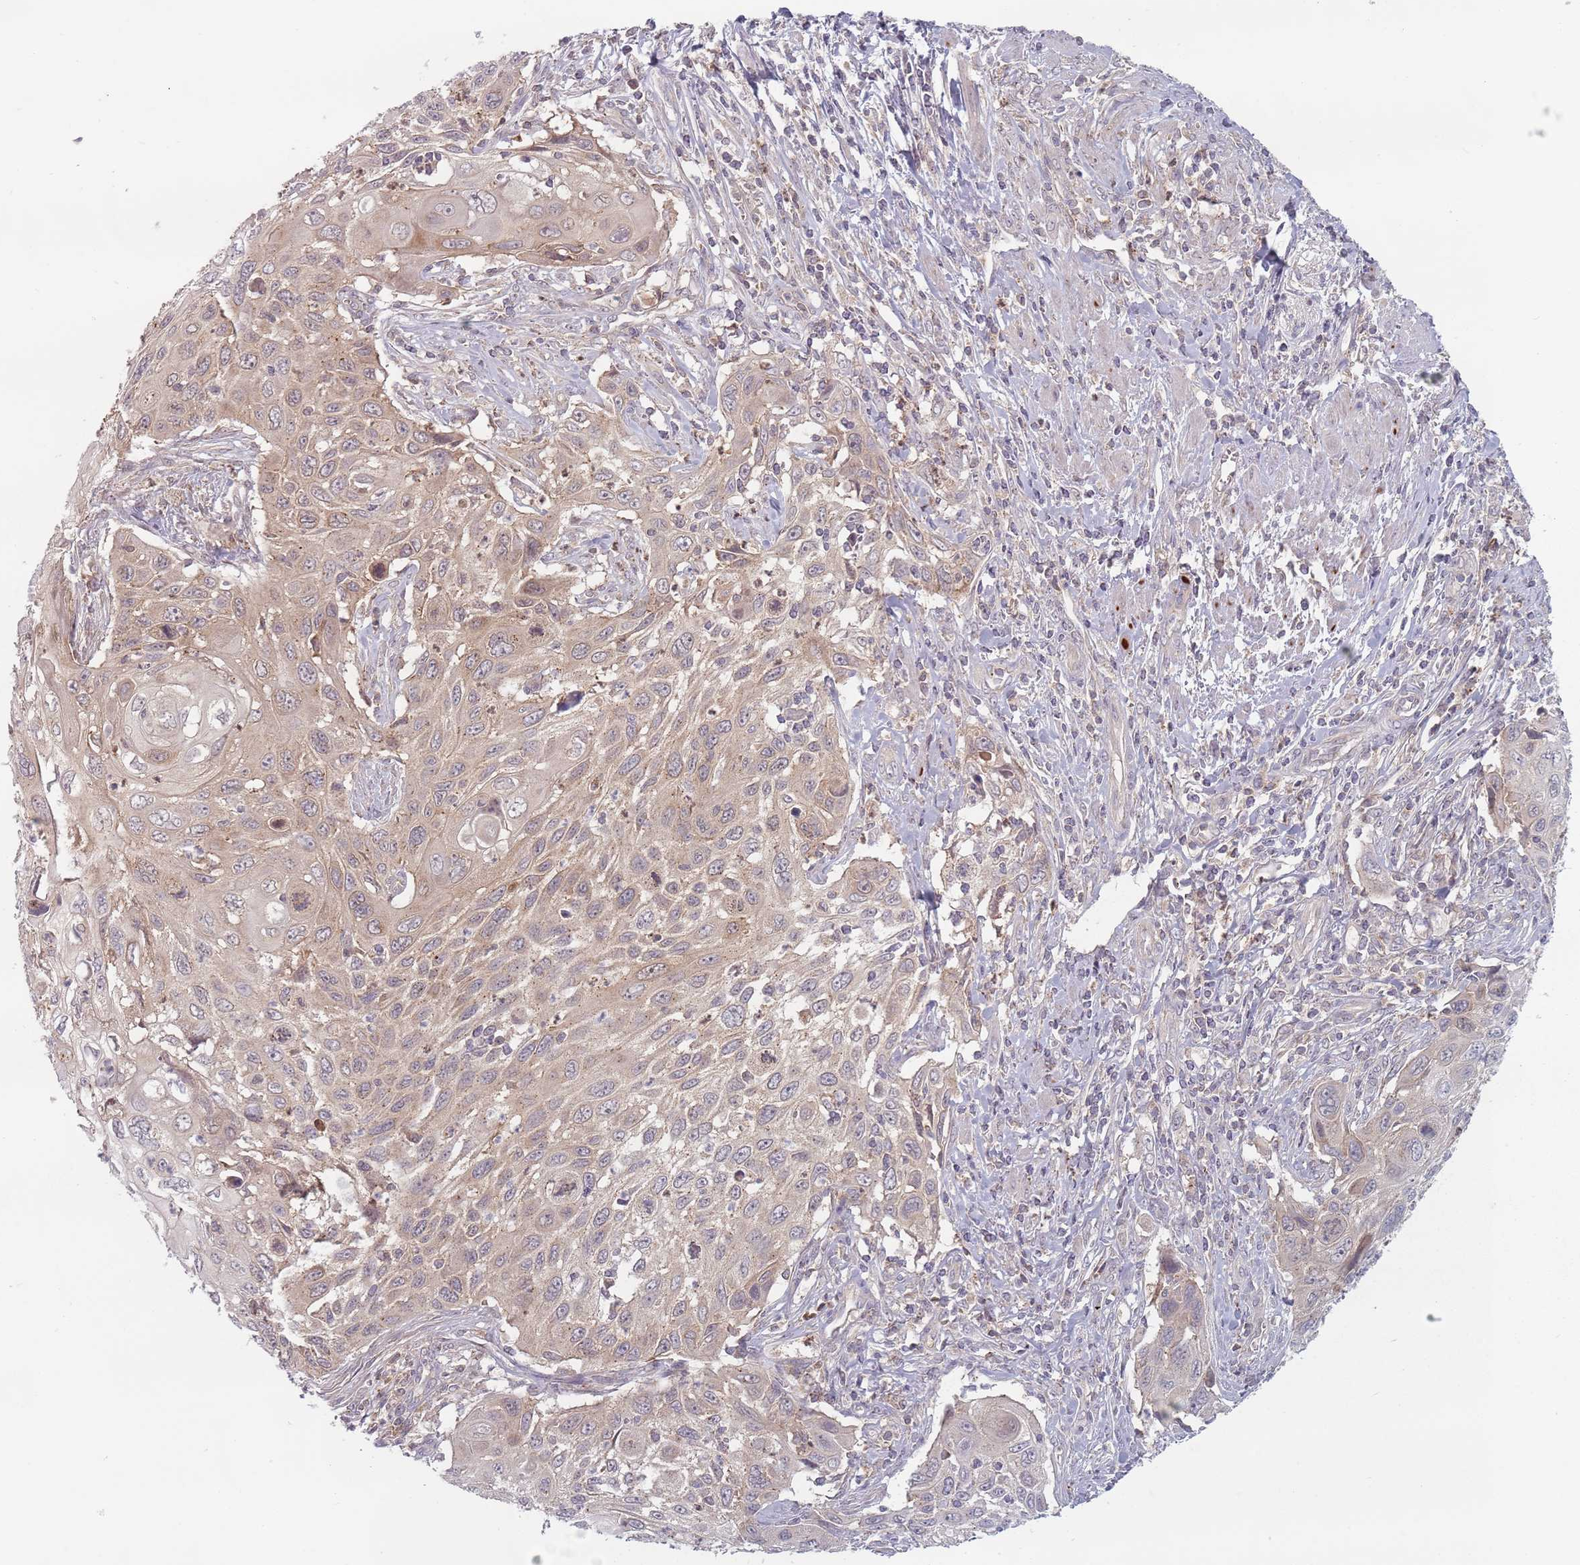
{"staining": {"intensity": "weak", "quantity": "<25%", "location": "cytoplasmic/membranous"}, "tissue": "cervical cancer", "cell_type": "Tumor cells", "image_type": "cancer", "snomed": [{"axis": "morphology", "description": "Squamous cell carcinoma, NOS"}, {"axis": "topography", "description": "Cervix"}], "caption": "Tumor cells show no significant staining in cervical cancer. (Brightfield microscopy of DAB (3,3'-diaminobenzidine) immunohistochemistry at high magnification).", "gene": "ASB13", "patient": {"sex": "female", "age": 70}}